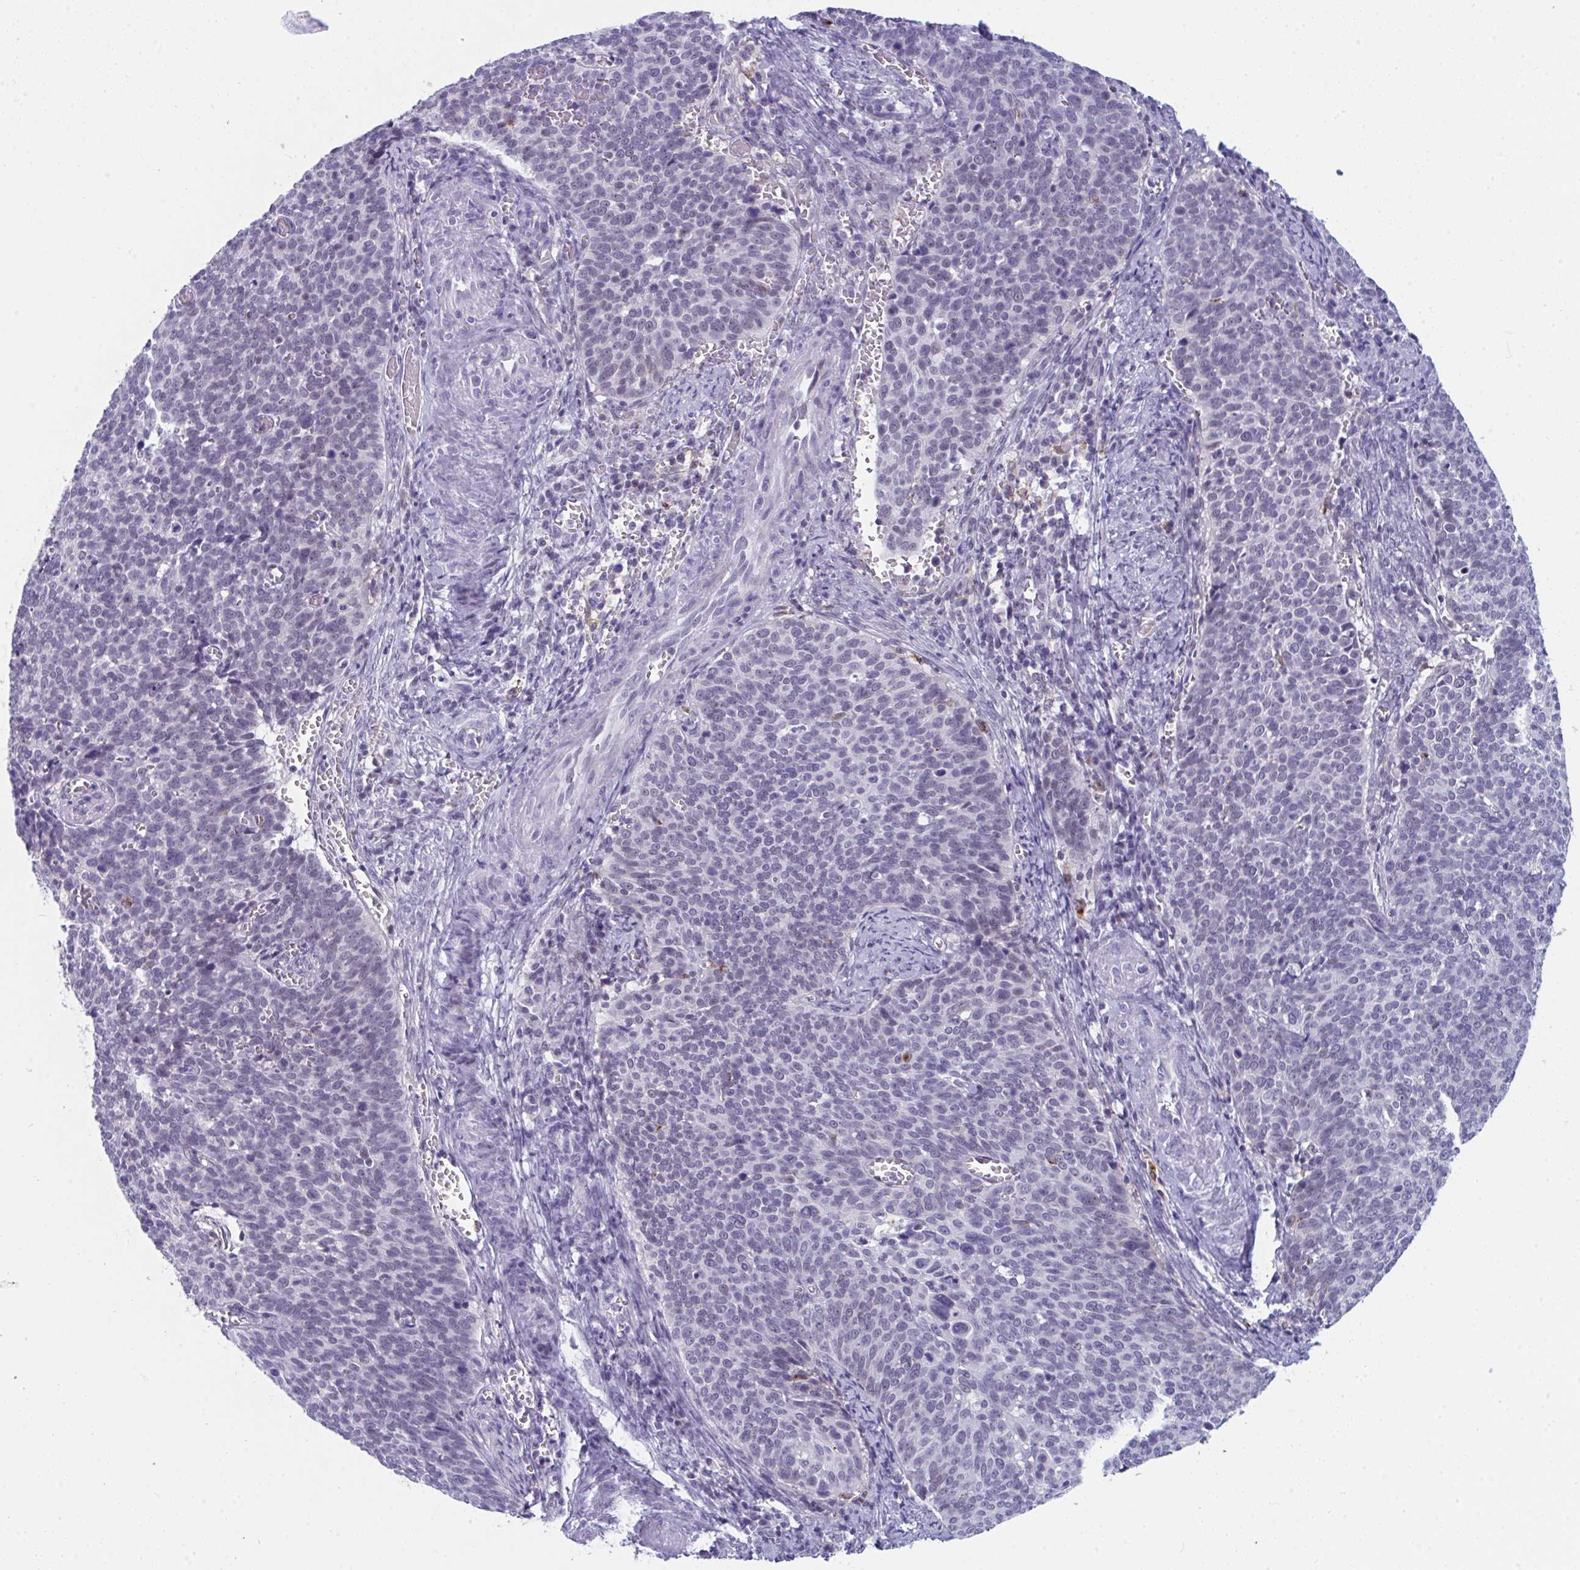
{"staining": {"intensity": "negative", "quantity": "none", "location": "none"}, "tissue": "cervical cancer", "cell_type": "Tumor cells", "image_type": "cancer", "snomed": [{"axis": "morphology", "description": "Normal tissue, NOS"}, {"axis": "morphology", "description": "Squamous cell carcinoma, NOS"}, {"axis": "topography", "description": "Cervix"}], "caption": "Immunohistochemical staining of squamous cell carcinoma (cervical) reveals no significant expression in tumor cells.", "gene": "CDK13", "patient": {"sex": "female", "age": 39}}